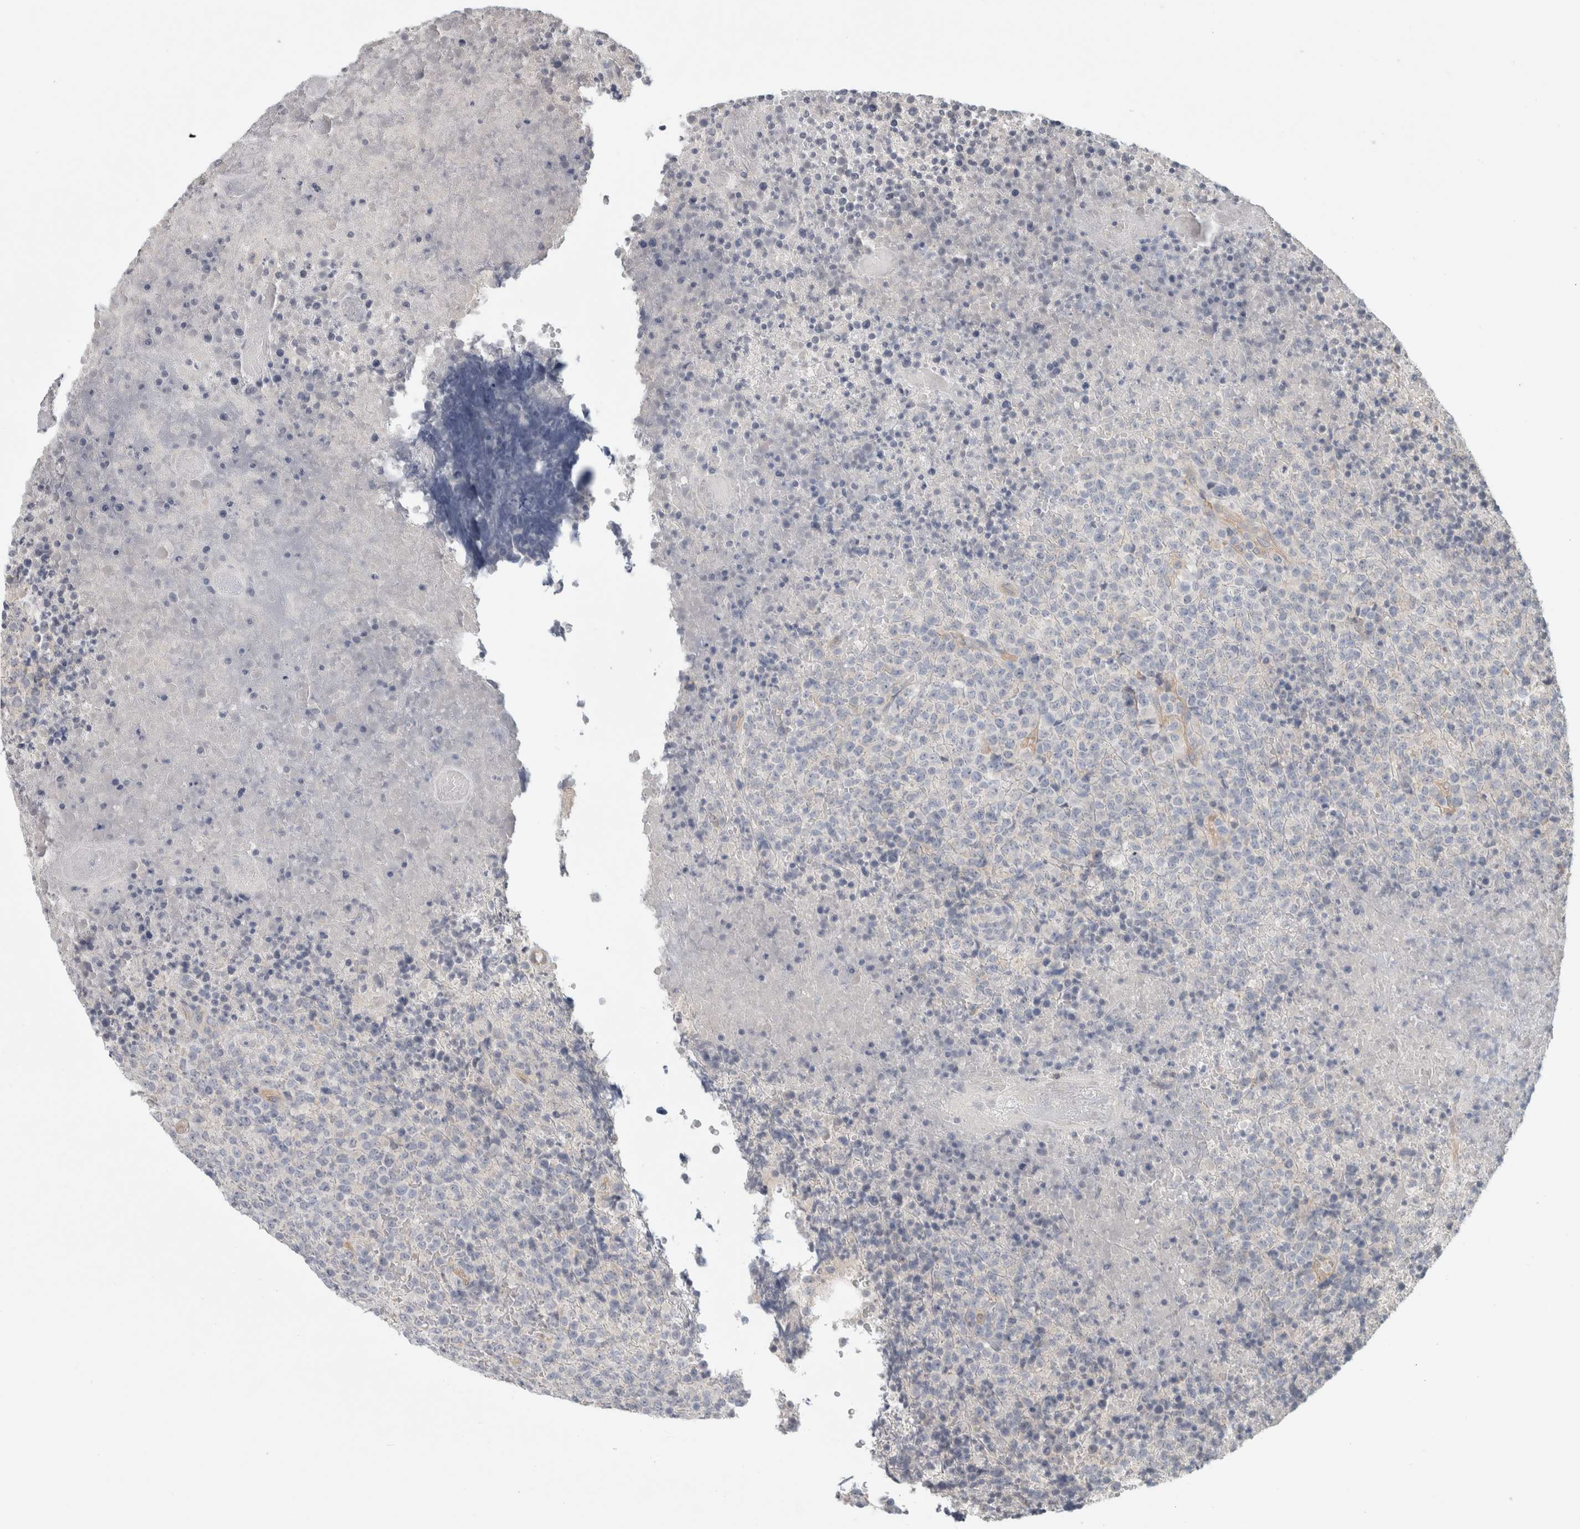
{"staining": {"intensity": "negative", "quantity": "none", "location": "none"}, "tissue": "lymphoma", "cell_type": "Tumor cells", "image_type": "cancer", "snomed": [{"axis": "morphology", "description": "Malignant lymphoma, non-Hodgkin's type, High grade"}, {"axis": "topography", "description": "Lymph node"}], "caption": "The histopathology image demonstrates no significant expression in tumor cells of lymphoma. The staining is performed using DAB brown chromogen with nuclei counter-stained in using hematoxylin.", "gene": "RASAL2", "patient": {"sex": "male", "age": 13}}